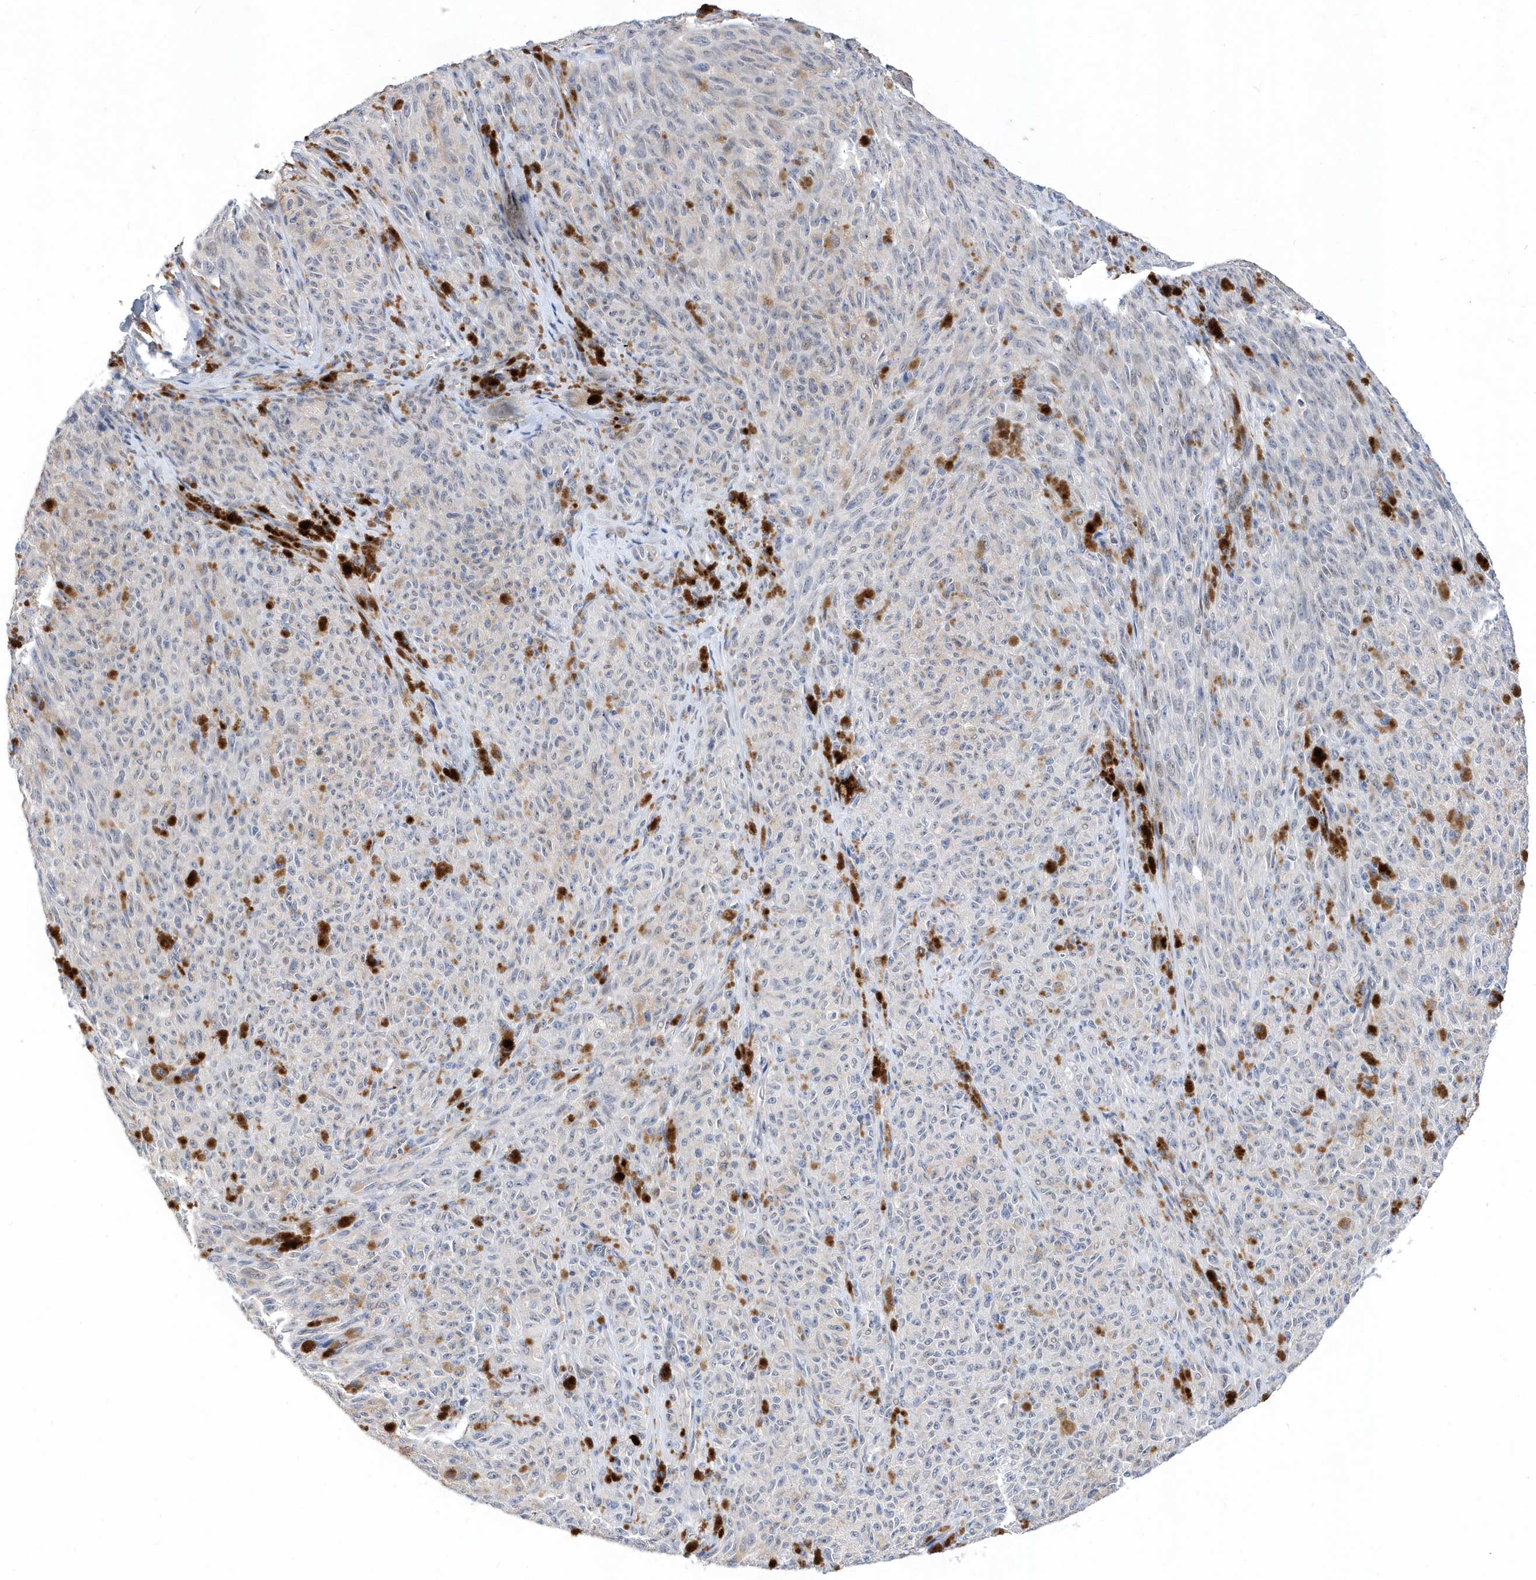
{"staining": {"intensity": "negative", "quantity": "none", "location": "none"}, "tissue": "melanoma", "cell_type": "Tumor cells", "image_type": "cancer", "snomed": [{"axis": "morphology", "description": "Malignant melanoma, NOS"}, {"axis": "topography", "description": "Skin"}], "caption": "This micrograph is of malignant melanoma stained with immunohistochemistry to label a protein in brown with the nuclei are counter-stained blue. There is no staining in tumor cells.", "gene": "ZNF875", "patient": {"sex": "female", "age": 82}}